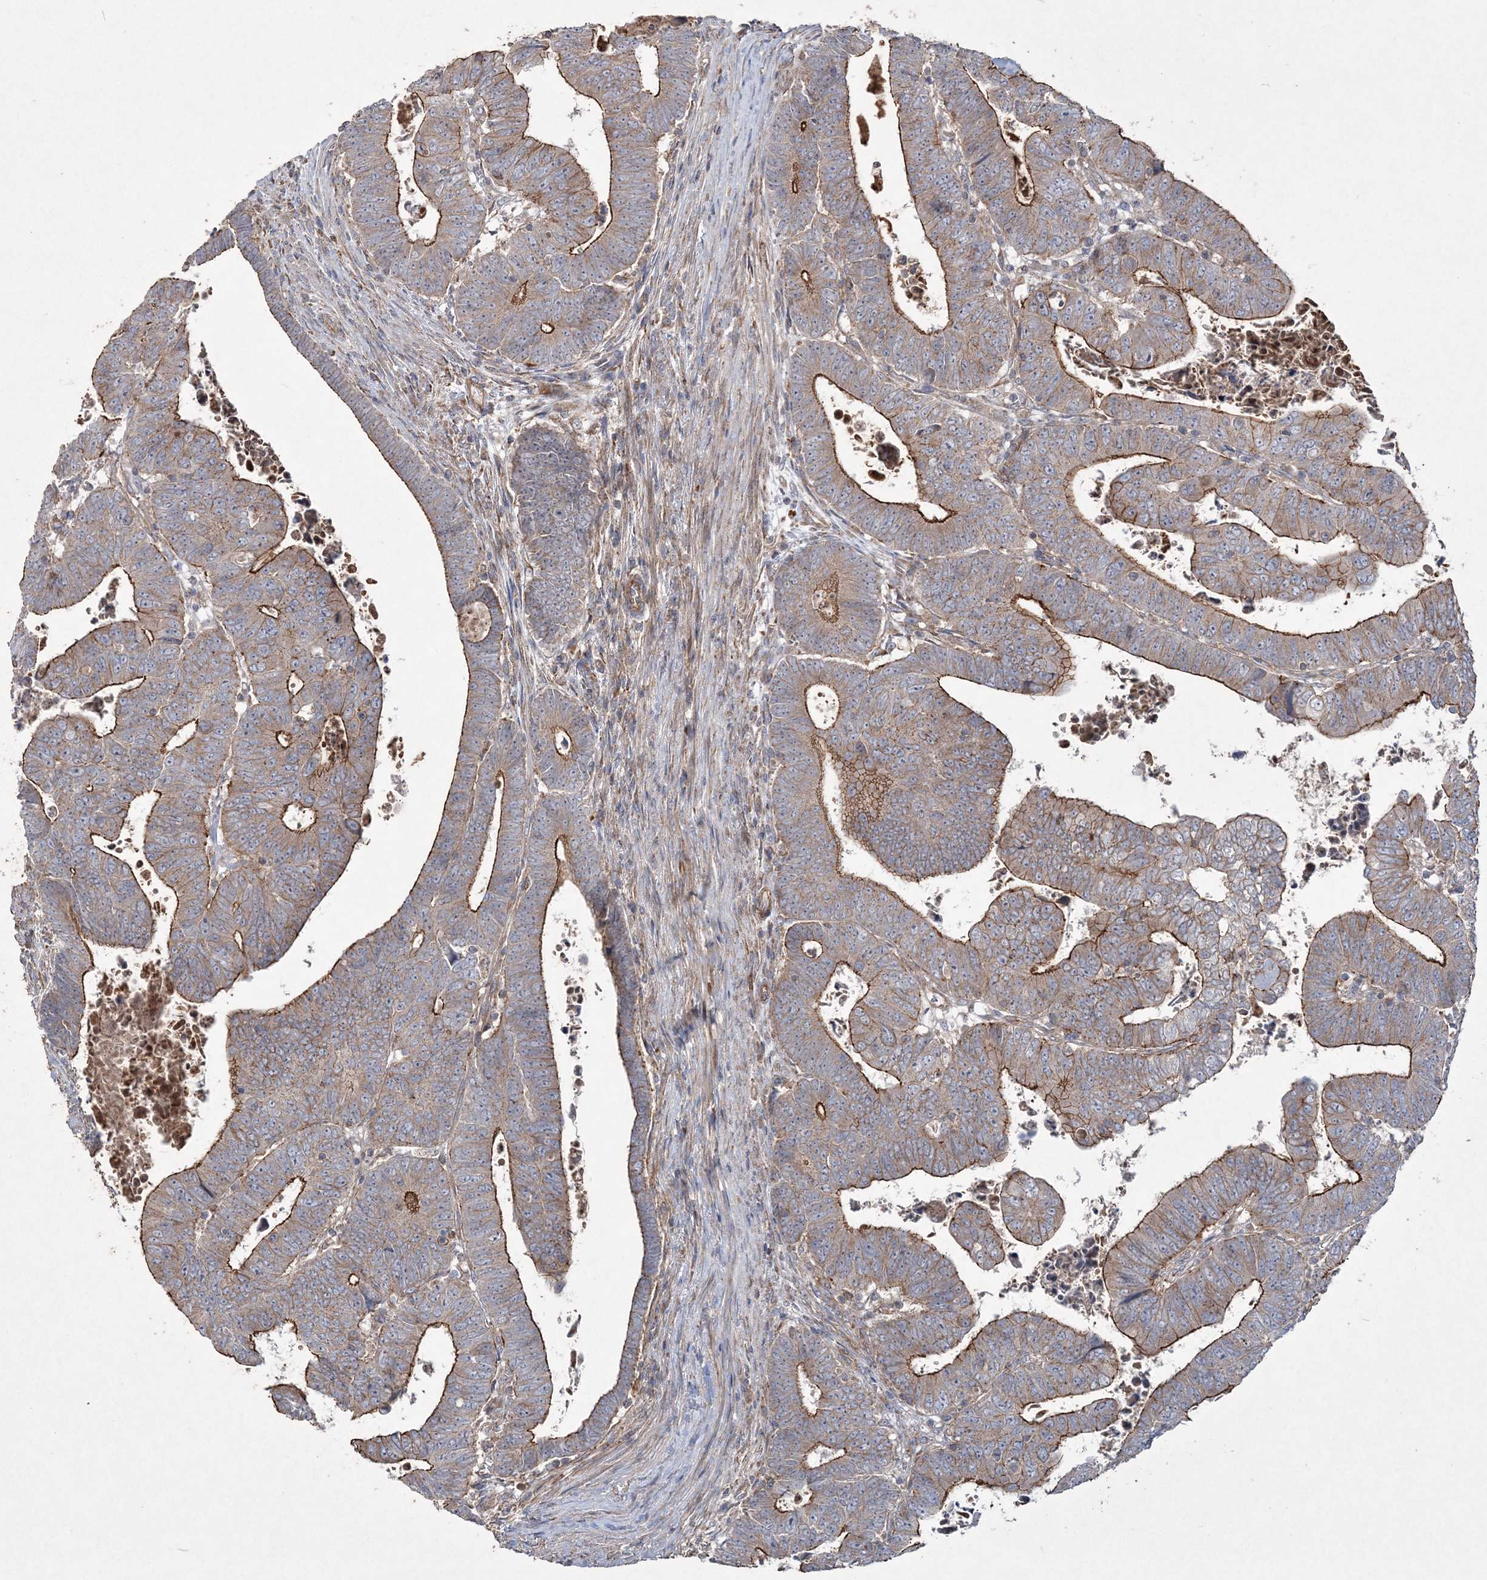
{"staining": {"intensity": "strong", "quantity": "25%-75%", "location": "cytoplasmic/membranous"}, "tissue": "colorectal cancer", "cell_type": "Tumor cells", "image_type": "cancer", "snomed": [{"axis": "morphology", "description": "Normal tissue, NOS"}, {"axis": "morphology", "description": "Adenocarcinoma, NOS"}, {"axis": "topography", "description": "Rectum"}], "caption": "Immunohistochemical staining of human adenocarcinoma (colorectal) exhibits high levels of strong cytoplasmic/membranous staining in about 25%-75% of tumor cells.", "gene": "TTC7A", "patient": {"sex": "female", "age": 65}}